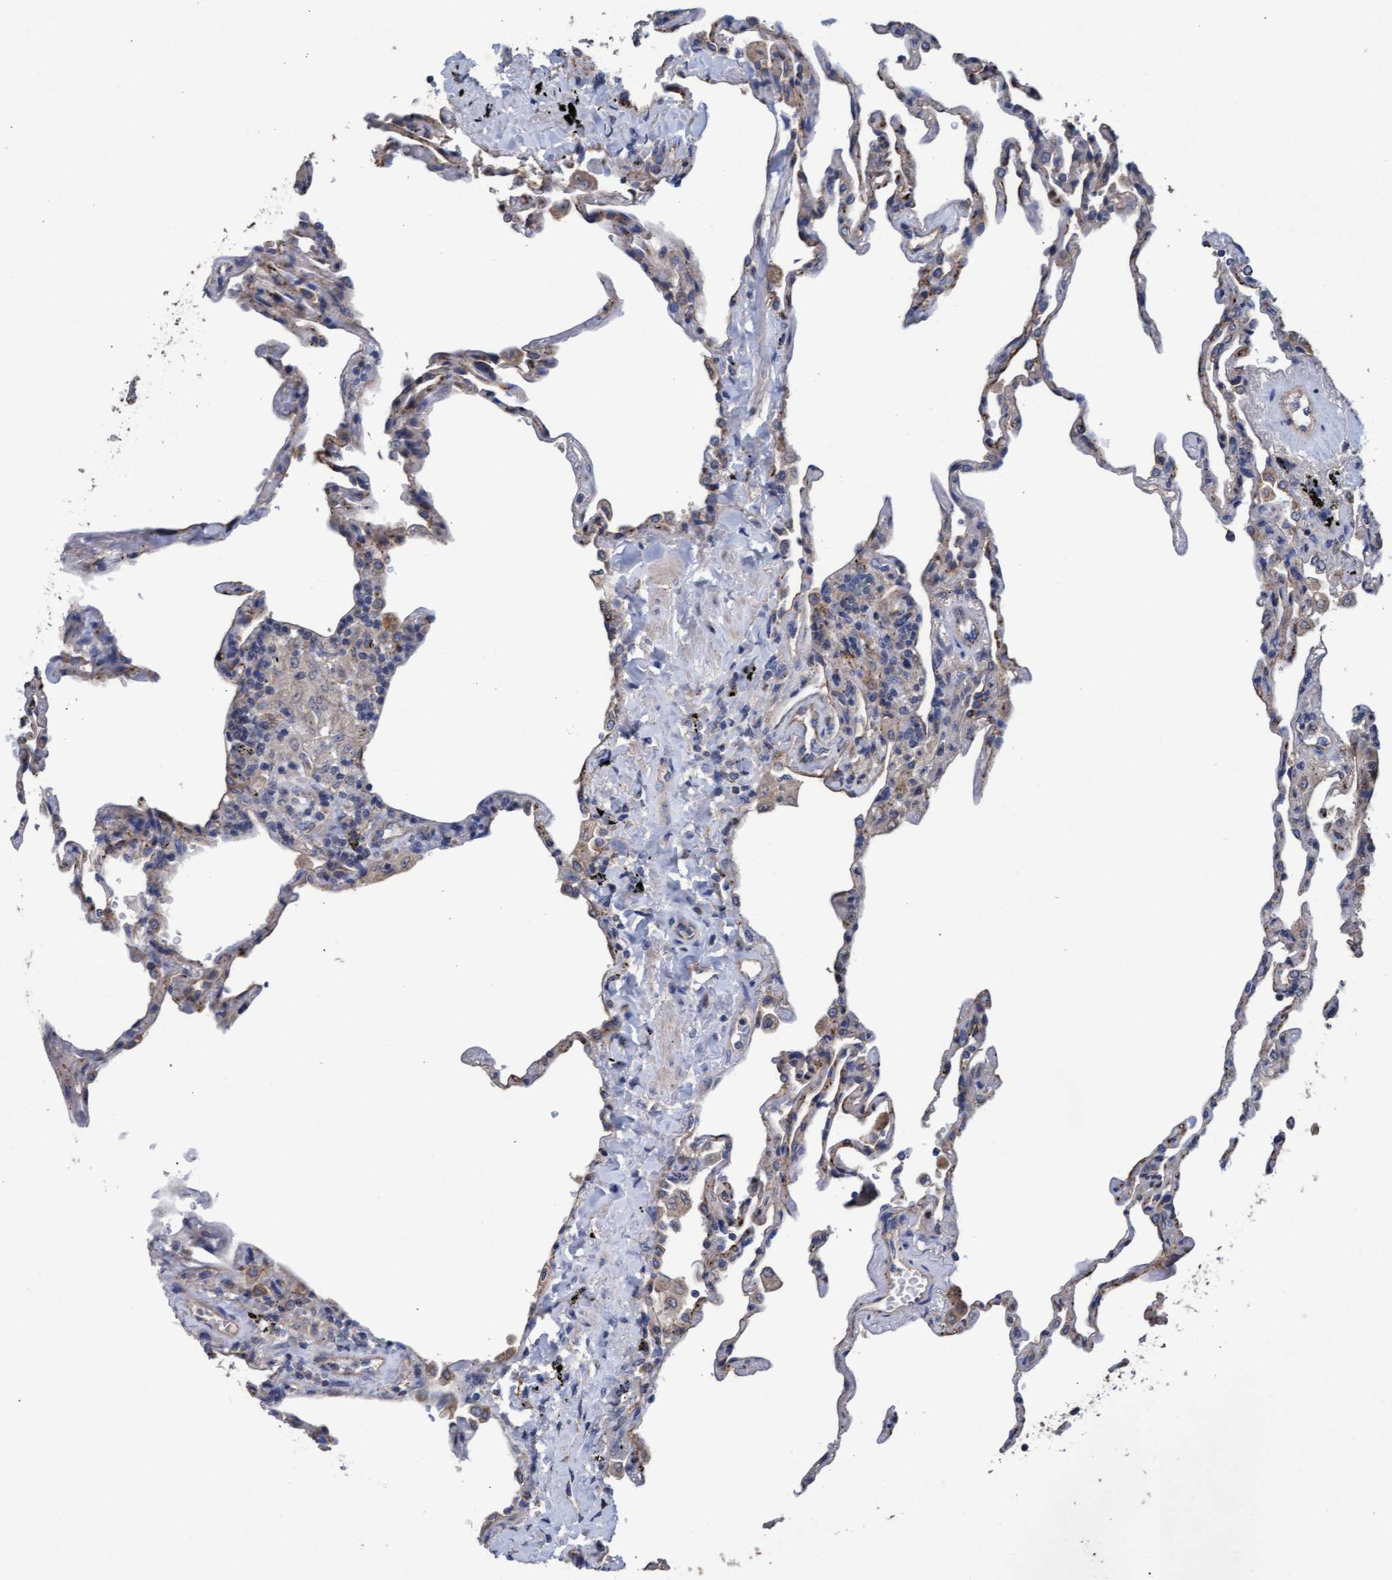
{"staining": {"intensity": "moderate", "quantity": "25%-75%", "location": "cytoplasmic/membranous"}, "tissue": "lung", "cell_type": "Alveolar cells", "image_type": "normal", "snomed": [{"axis": "morphology", "description": "Normal tissue, NOS"}, {"axis": "topography", "description": "Lung"}], "caption": "Immunohistochemistry (IHC) histopathology image of unremarkable lung: human lung stained using IHC reveals medium levels of moderate protein expression localized specifically in the cytoplasmic/membranous of alveolar cells, appearing as a cytoplasmic/membranous brown color.", "gene": "MRPL38", "patient": {"sex": "male", "age": 59}}